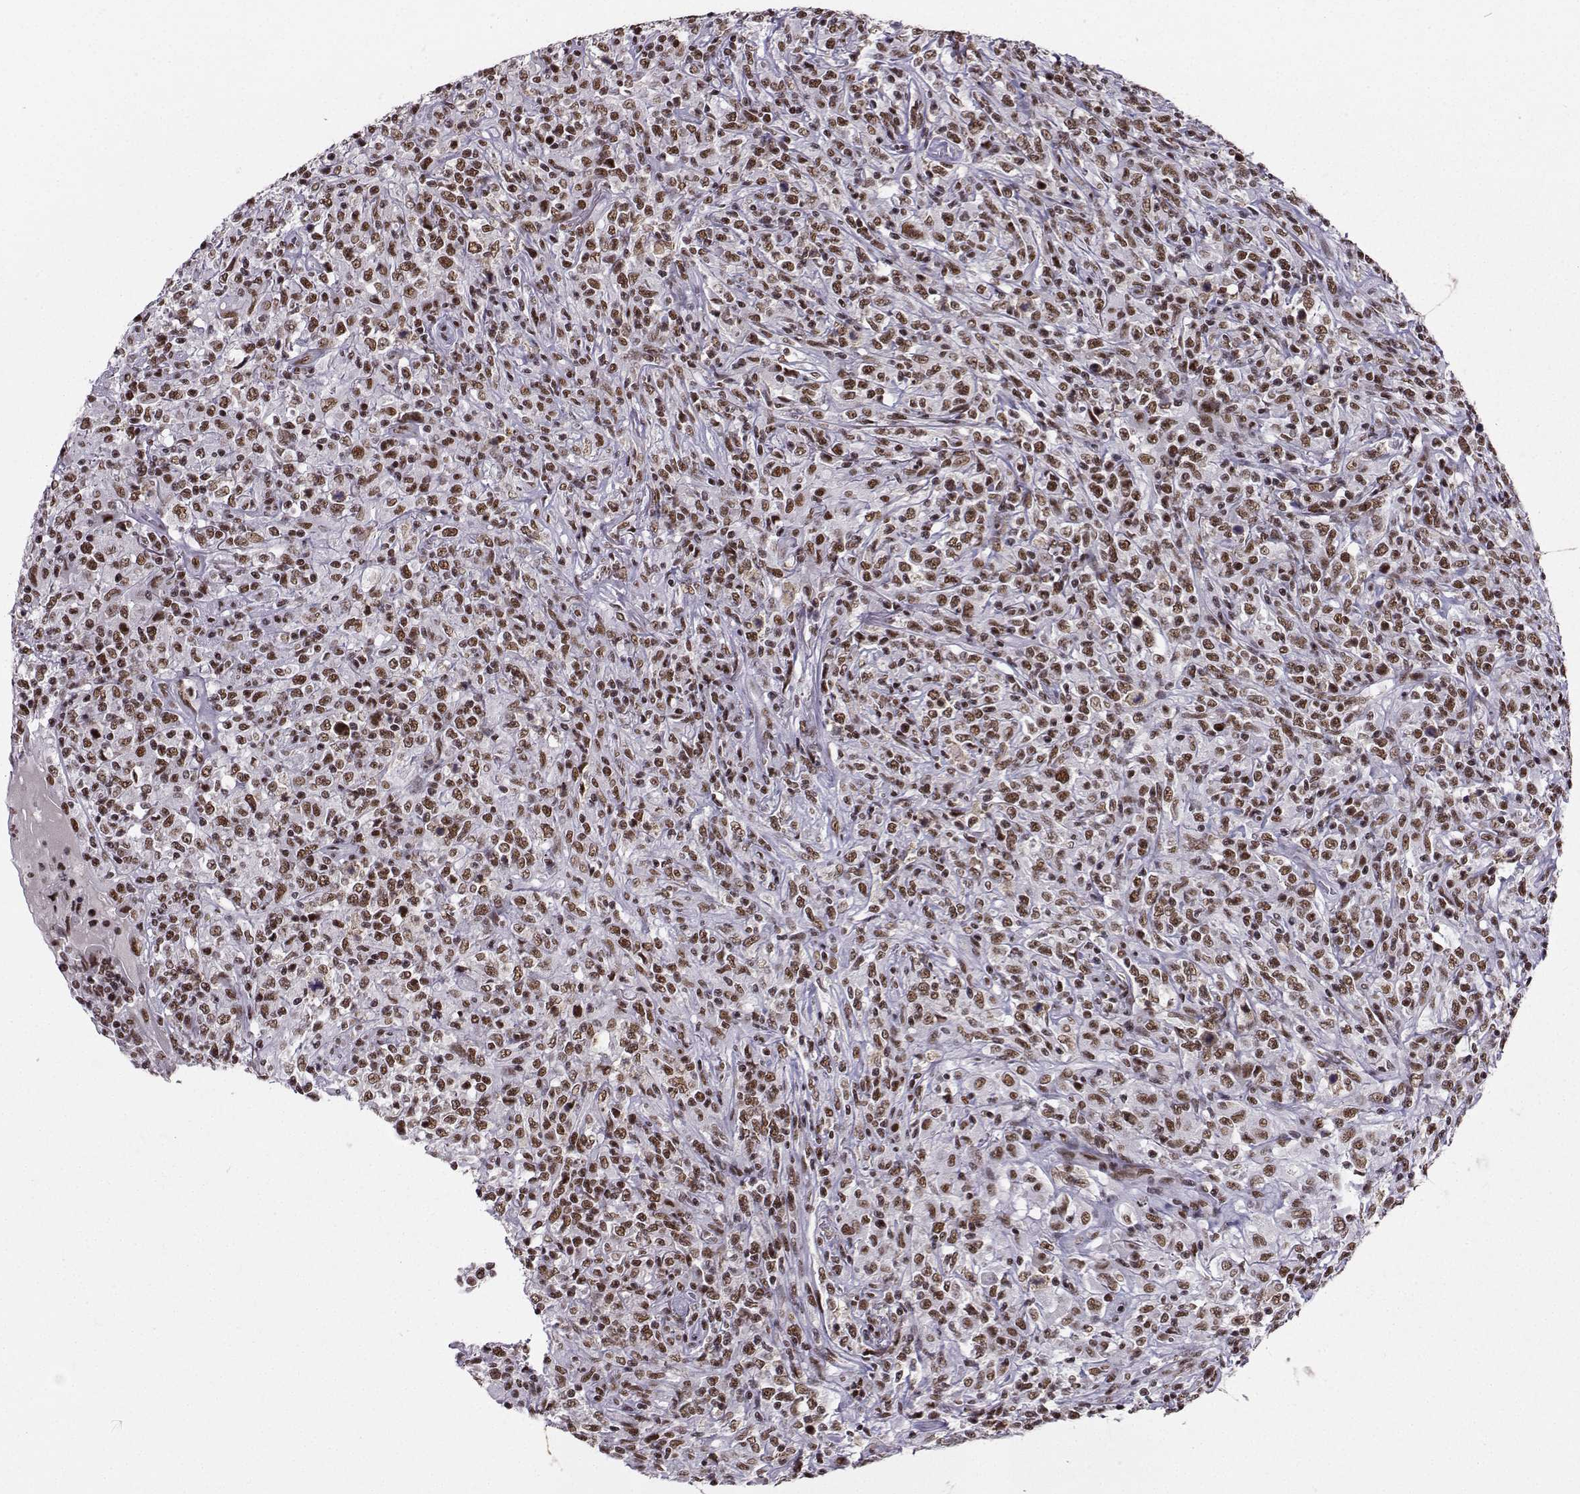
{"staining": {"intensity": "moderate", "quantity": ">75%", "location": "nuclear"}, "tissue": "lymphoma", "cell_type": "Tumor cells", "image_type": "cancer", "snomed": [{"axis": "morphology", "description": "Malignant lymphoma, non-Hodgkin's type, High grade"}, {"axis": "topography", "description": "Lung"}], "caption": "Immunohistochemistry (IHC) micrograph of human high-grade malignant lymphoma, non-Hodgkin's type stained for a protein (brown), which displays medium levels of moderate nuclear expression in approximately >75% of tumor cells.", "gene": "SNRPB2", "patient": {"sex": "male", "age": 79}}